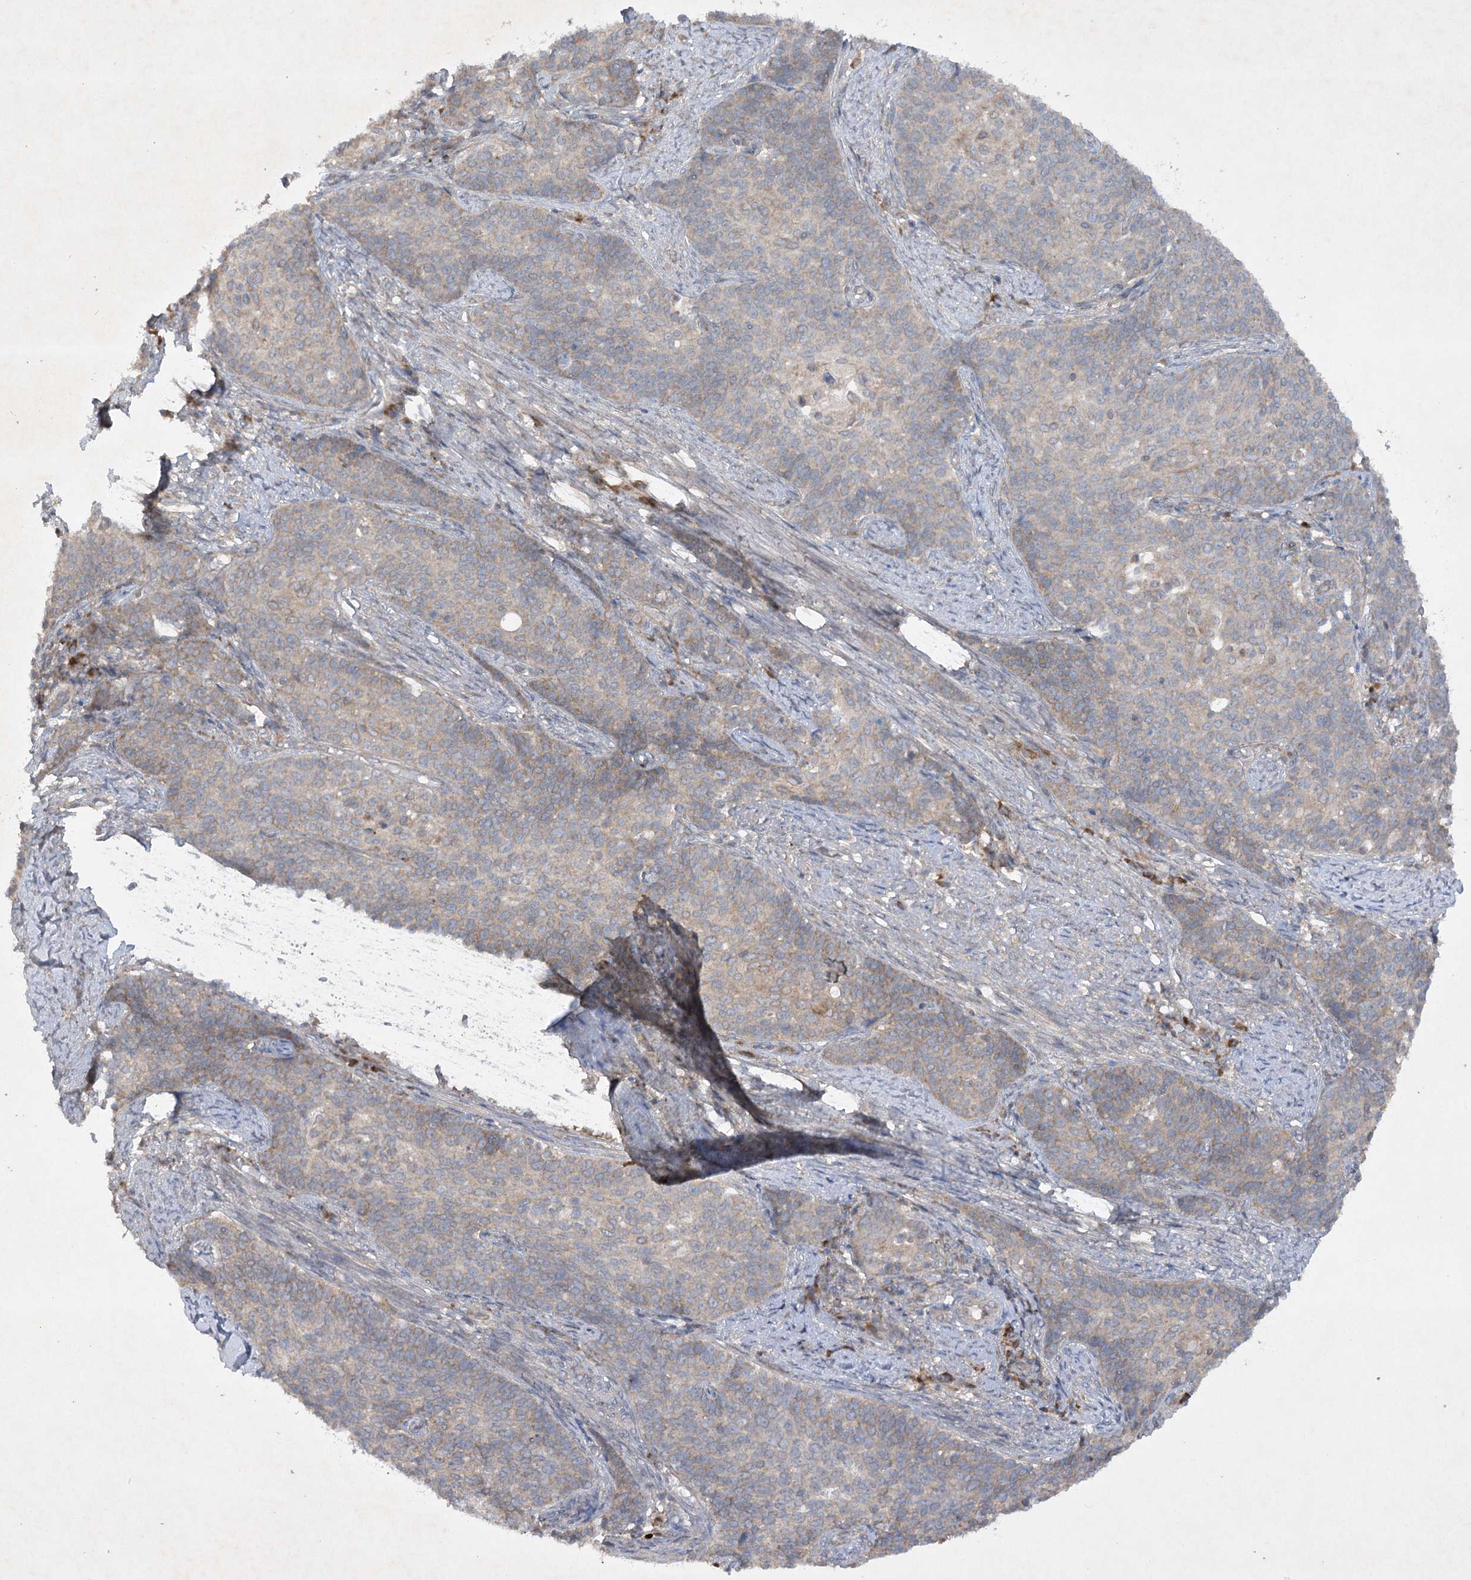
{"staining": {"intensity": "weak", "quantity": ">75%", "location": "cytoplasmic/membranous"}, "tissue": "cervical cancer", "cell_type": "Tumor cells", "image_type": "cancer", "snomed": [{"axis": "morphology", "description": "Squamous cell carcinoma, NOS"}, {"axis": "topography", "description": "Cervix"}], "caption": "Cervical squamous cell carcinoma stained with a brown dye exhibits weak cytoplasmic/membranous positive staining in approximately >75% of tumor cells.", "gene": "TRAF3IP1", "patient": {"sex": "female", "age": 39}}